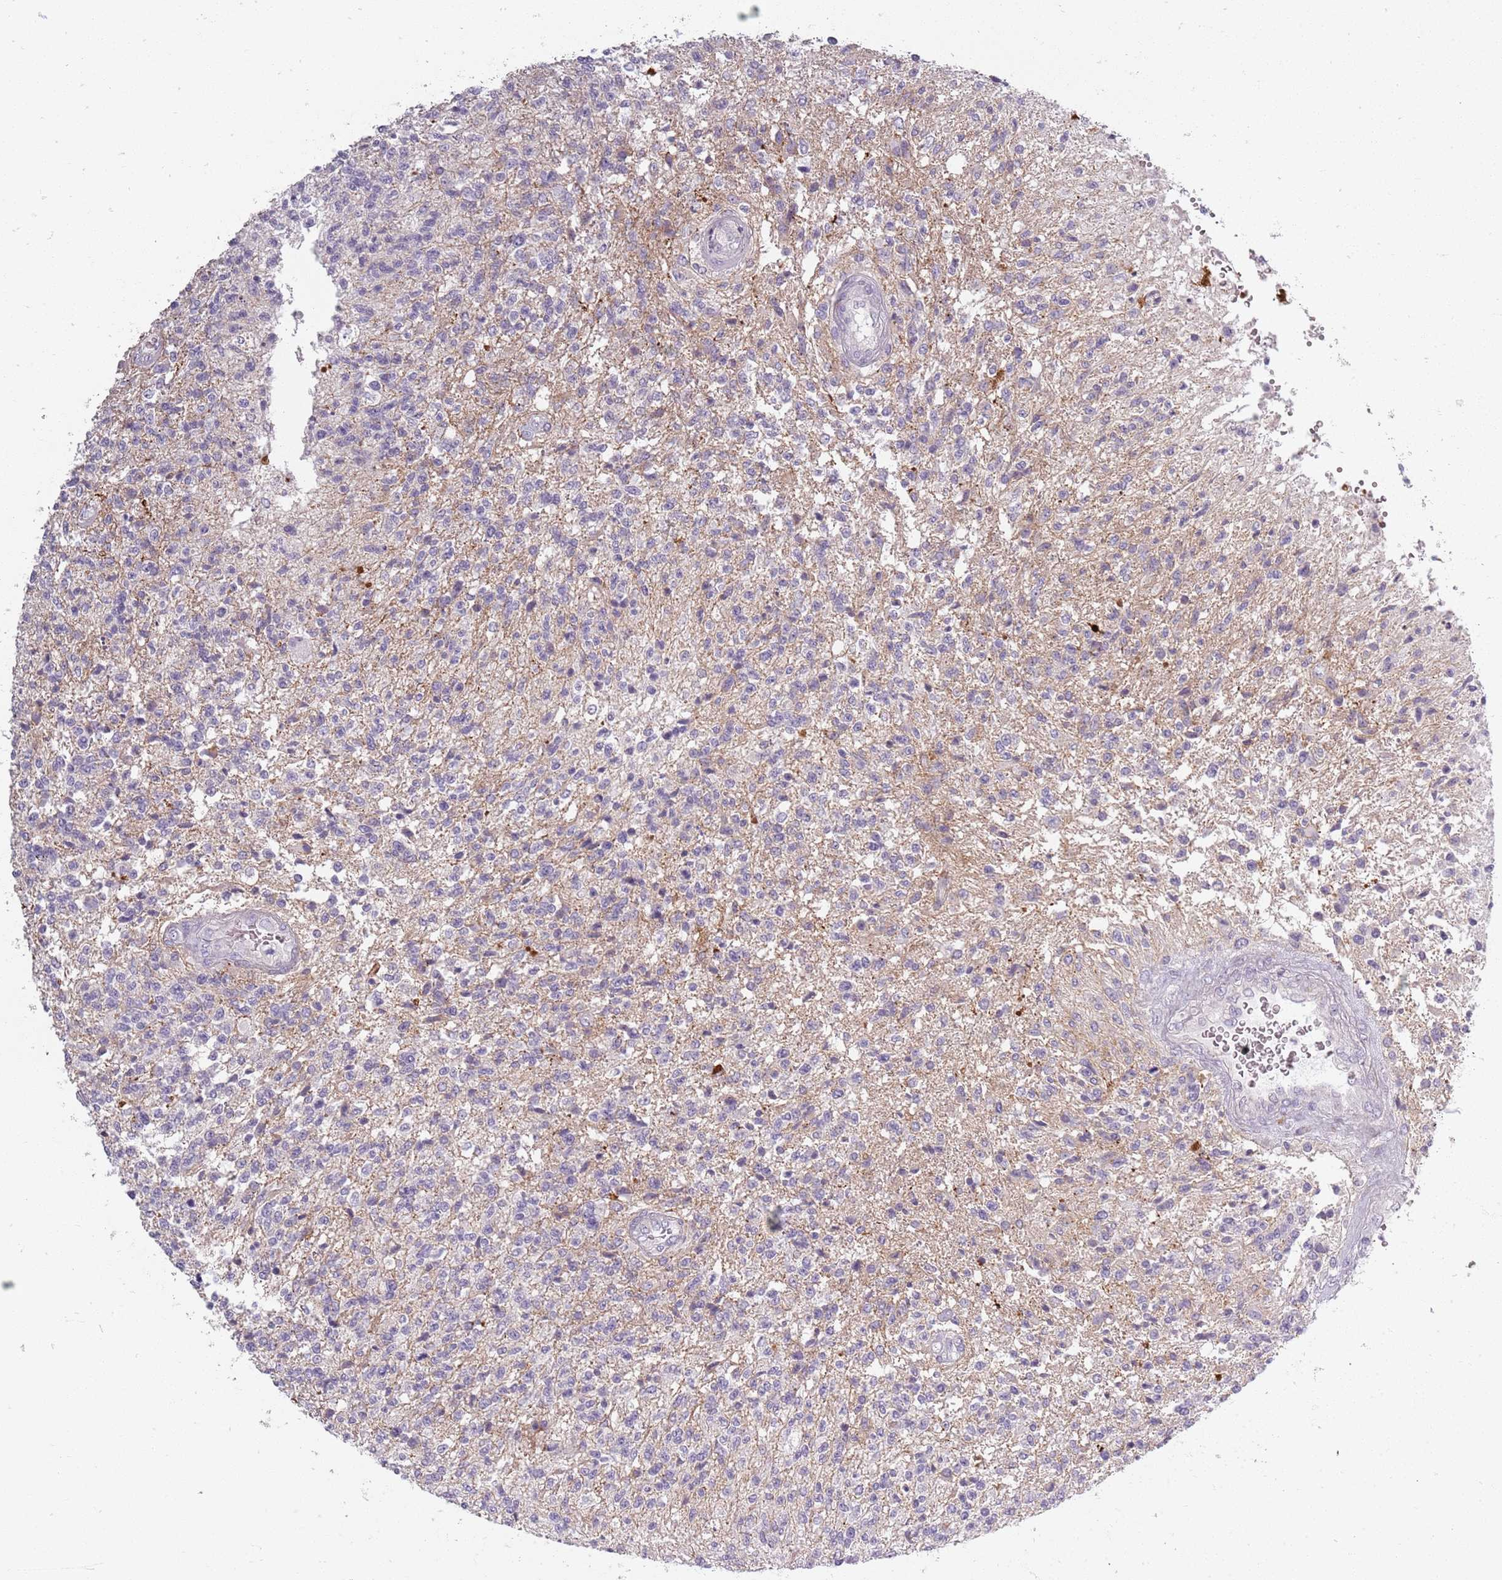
{"staining": {"intensity": "negative", "quantity": "none", "location": "none"}, "tissue": "glioma", "cell_type": "Tumor cells", "image_type": "cancer", "snomed": [{"axis": "morphology", "description": "Glioma, malignant, High grade"}, {"axis": "topography", "description": "Brain"}], "caption": "High power microscopy photomicrograph of an immunohistochemistry histopathology image of glioma, revealing no significant staining in tumor cells.", "gene": "SYNGR3", "patient": {"sex": "male", "age": 56}}